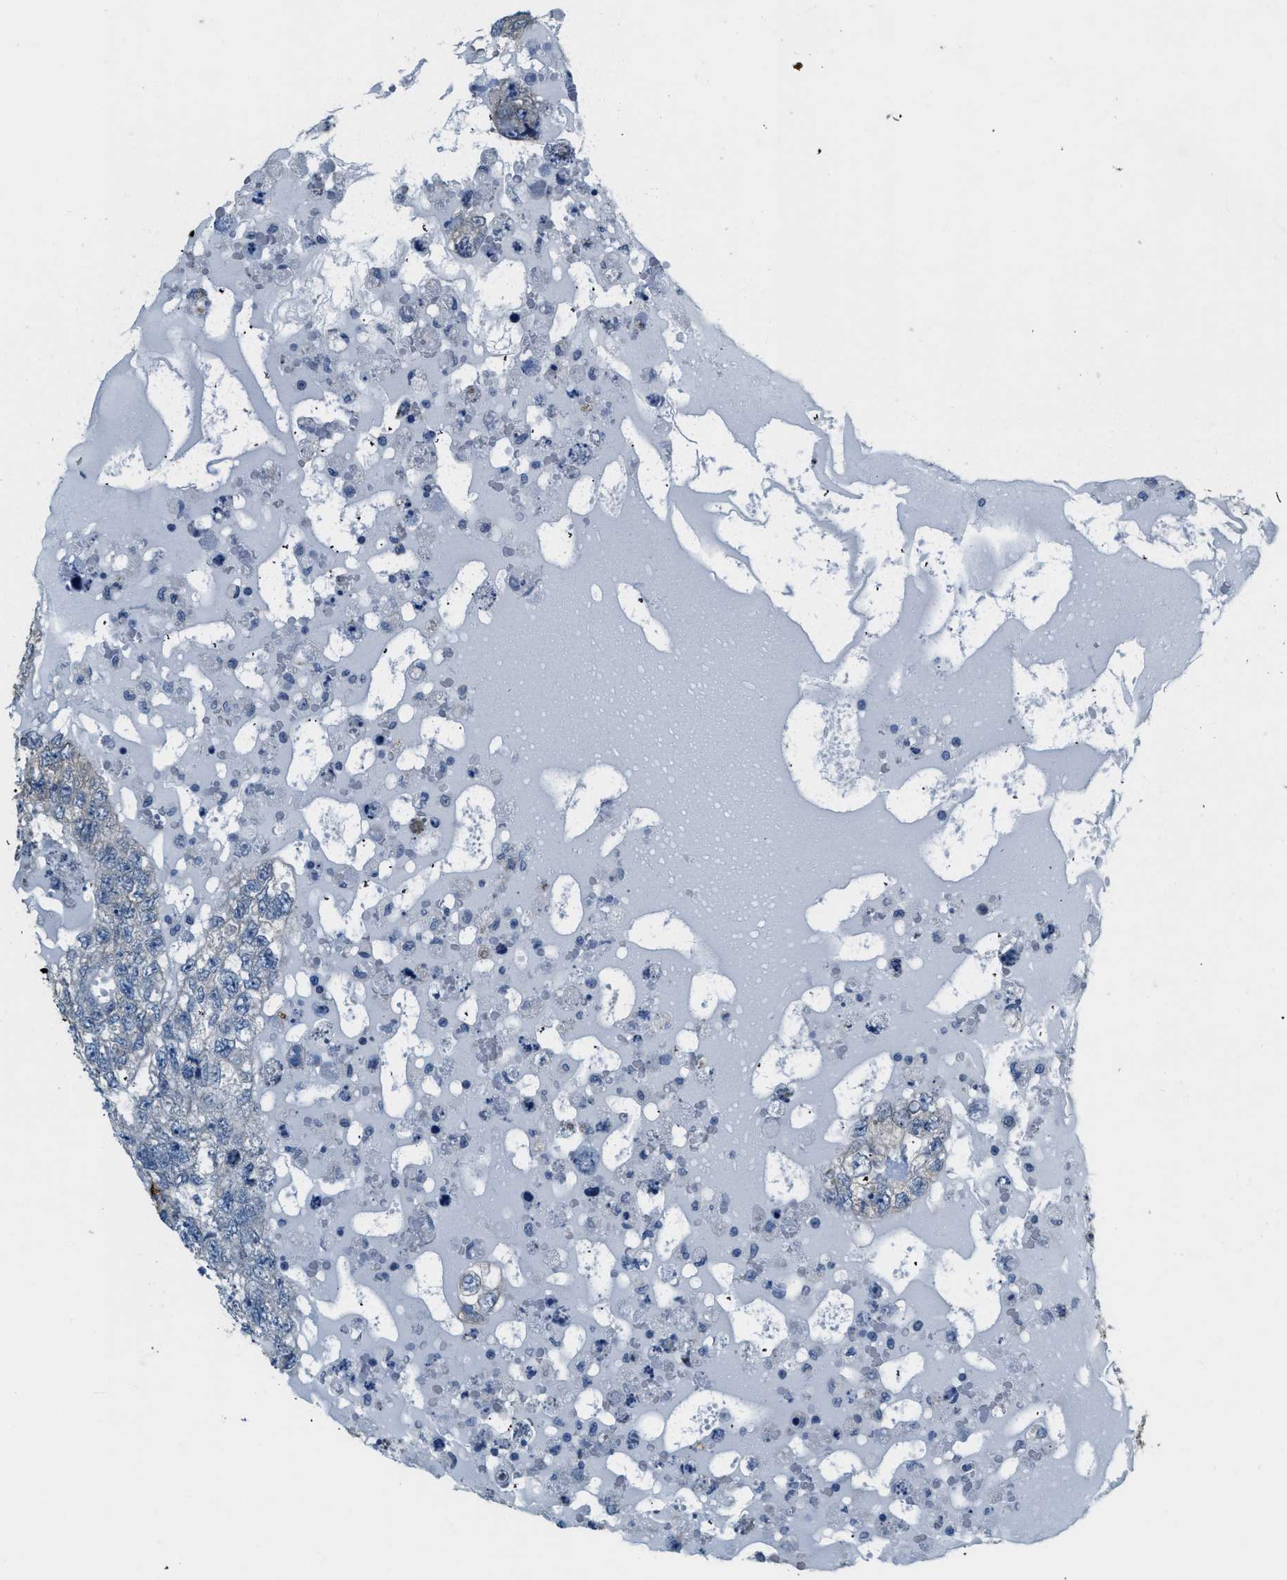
{"staining": {"intensity": "negative", "quantity": "none", "location": "none"}, "tissue": "testis cancer", "cell_type": "Tumor cells", "image_type": "cancer", "snomed": [{"axis": "morphology", "description": "Carcinoma, Embryonal, NOS"}, {"axis": "topography", "description": "Testis"}], "caption": "Human testis cancer (embryonal carcinoma) stained for a protein using immunohistochemistry displays no positivity in tumor cells.", "gene": "TMEM43", "patient": {"sex": "male", "age": 36}}